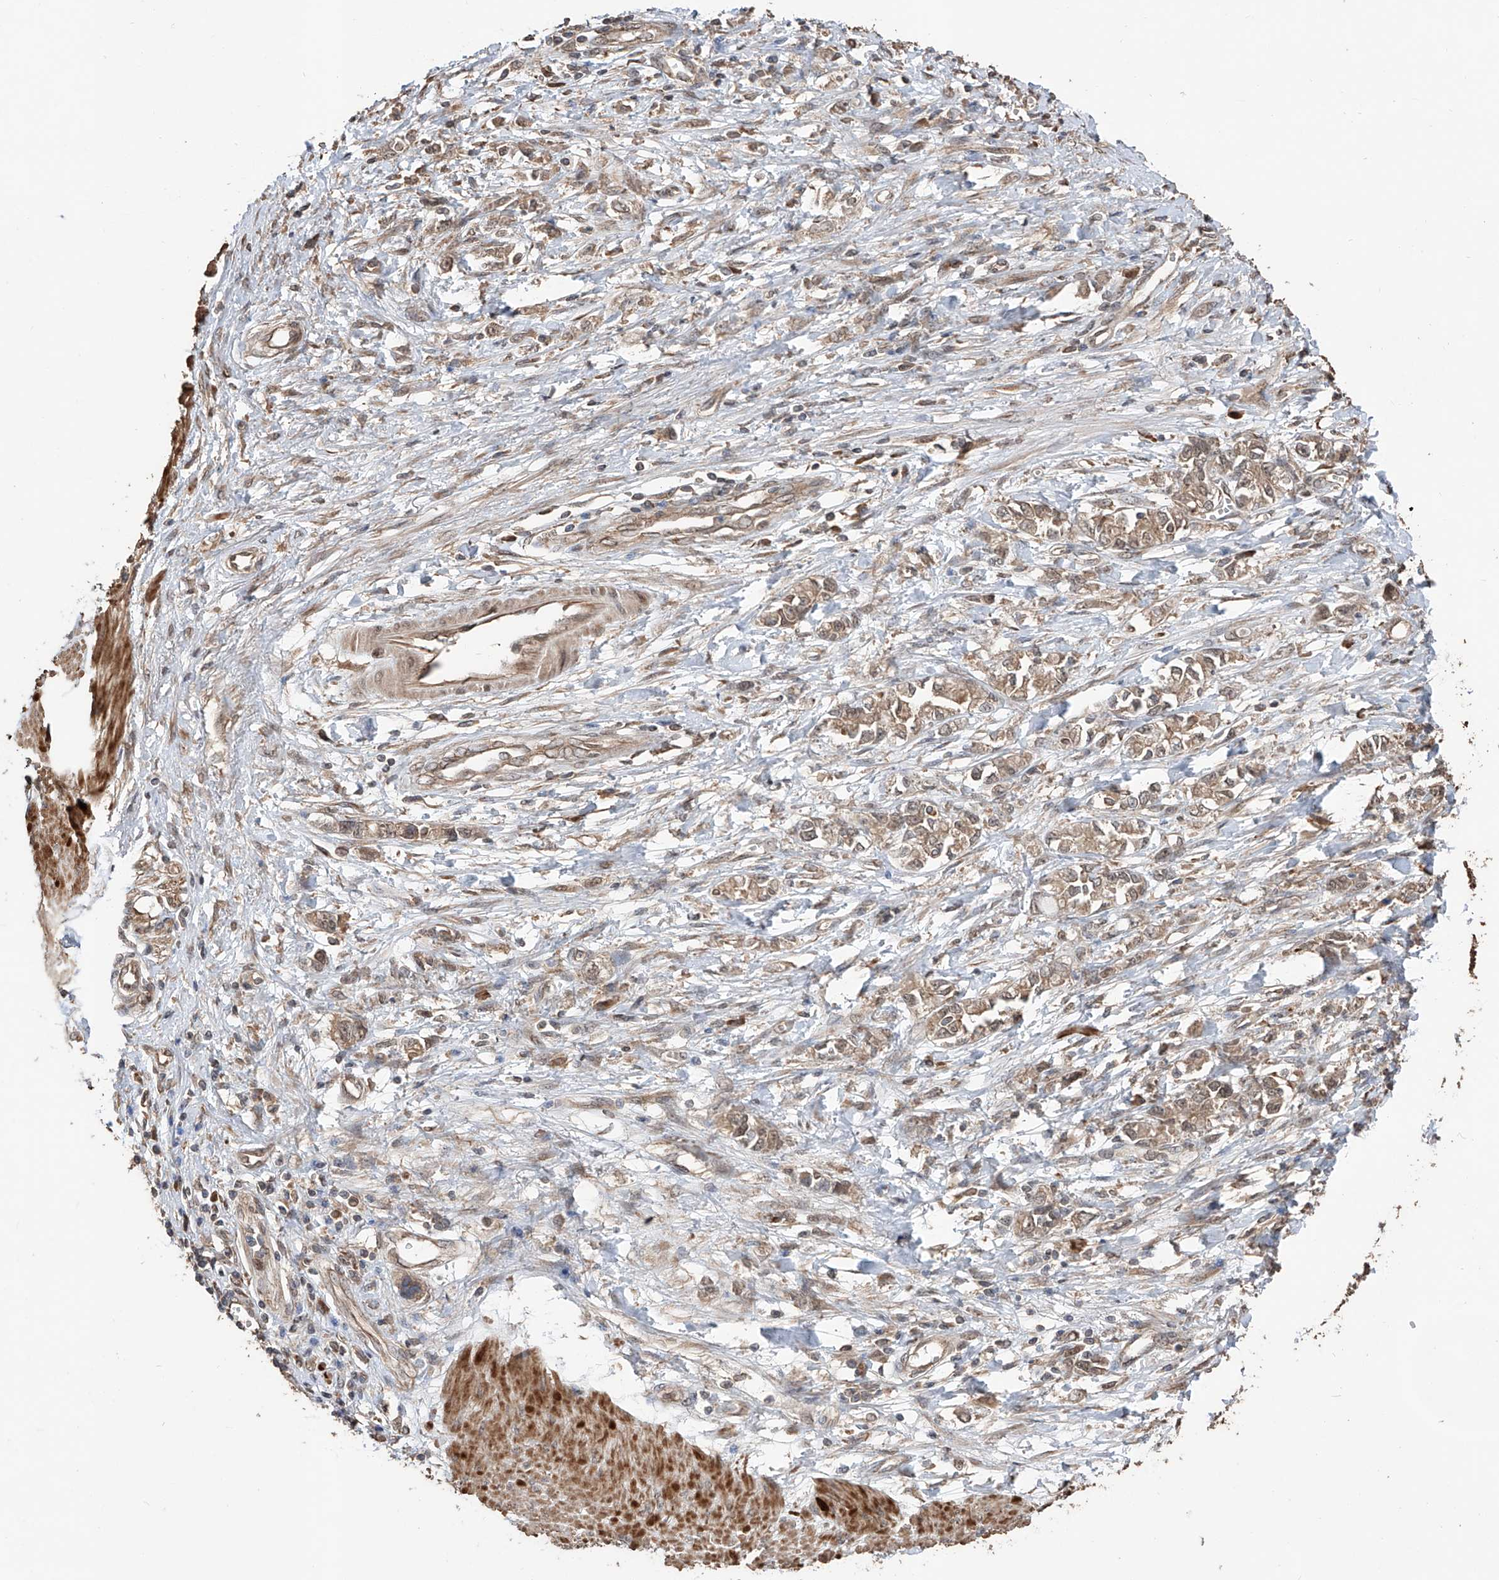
{"staining": {"intensity": "weak", "quantity": ">75%", "location": "cytoplasmic/membranous"}, "tissue": "stomach cancer", "cell_type": "Tumor cells", "image_type": "cancer", "snomed": [{"axis": "morphology", "description": "Adenocarcinoma, NOS"}, {"axis": "topography", "description": "Stomach"}], "caption": "The immunohistochemical stain shows weak cytoplasmic/membranous staining in tumor cells of stomach cancer tissue.", "gene": "FAM135A", "patient": {"sex": "female", "age": 76}}